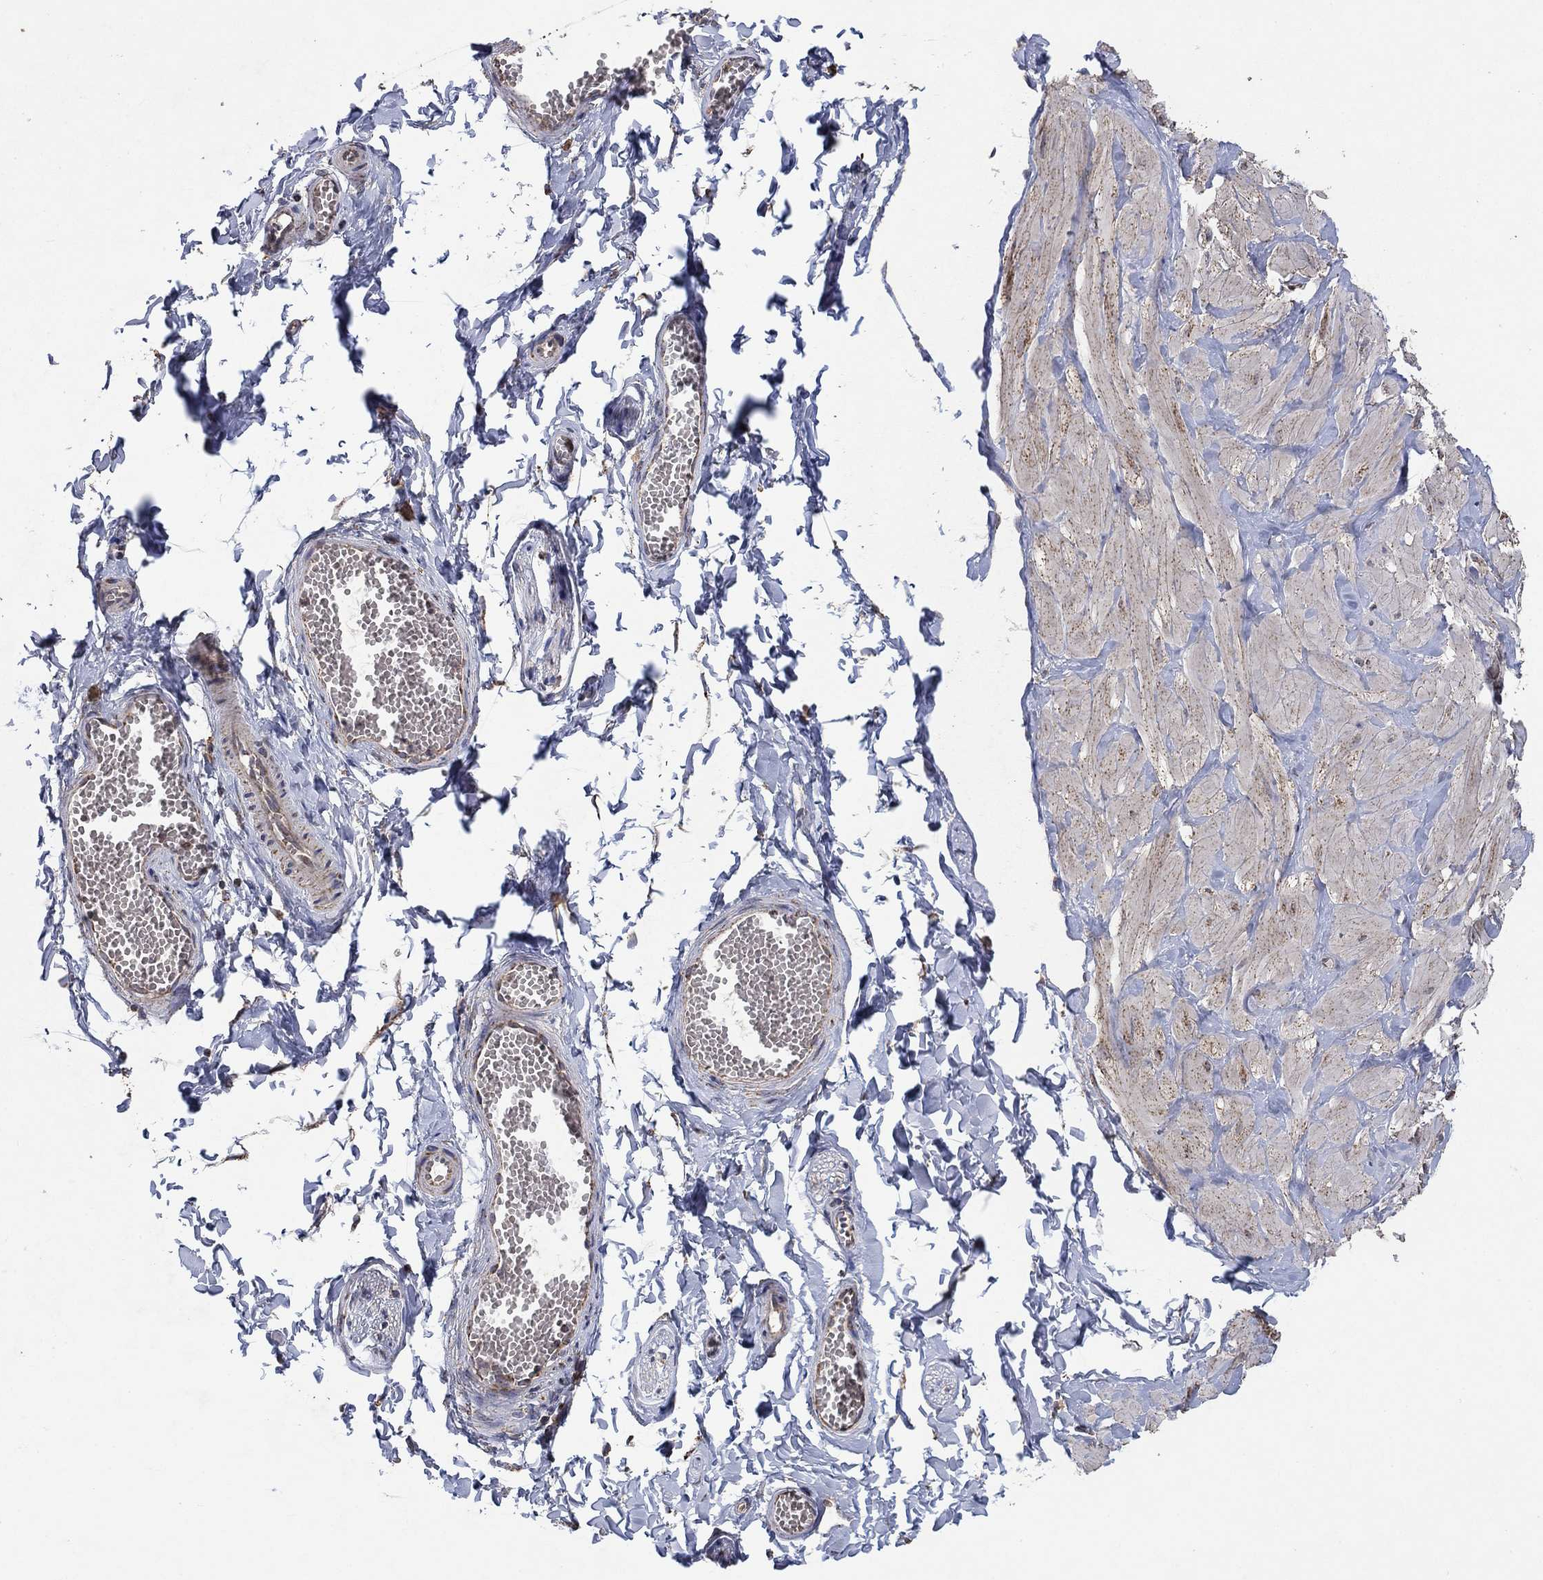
{"staining": {"intensity": "moderate", "quantity": "25%-75%", "location": "cytoplasmic/membranous"}, "tissue": "adipose tissue", "cell_type": "Adipocytes", "image_type": "normal", "snomed": [{"axis": "morphology", "description": "Normal tissue, NOS"}, {"axis": "topography", "description": "Smooth muscle"}, {"axis": "topography", "description": "Peripheral nerve tissue"}], "caption": "Immunohistochemical staining of unremarkable adipose tissue displays medium levels of moderate cytoplasmic/membranous expression in approximately 25%-75% of adipocytes.", "gene": "DPH1", "patient": {"sex": "male", "age": 22}}